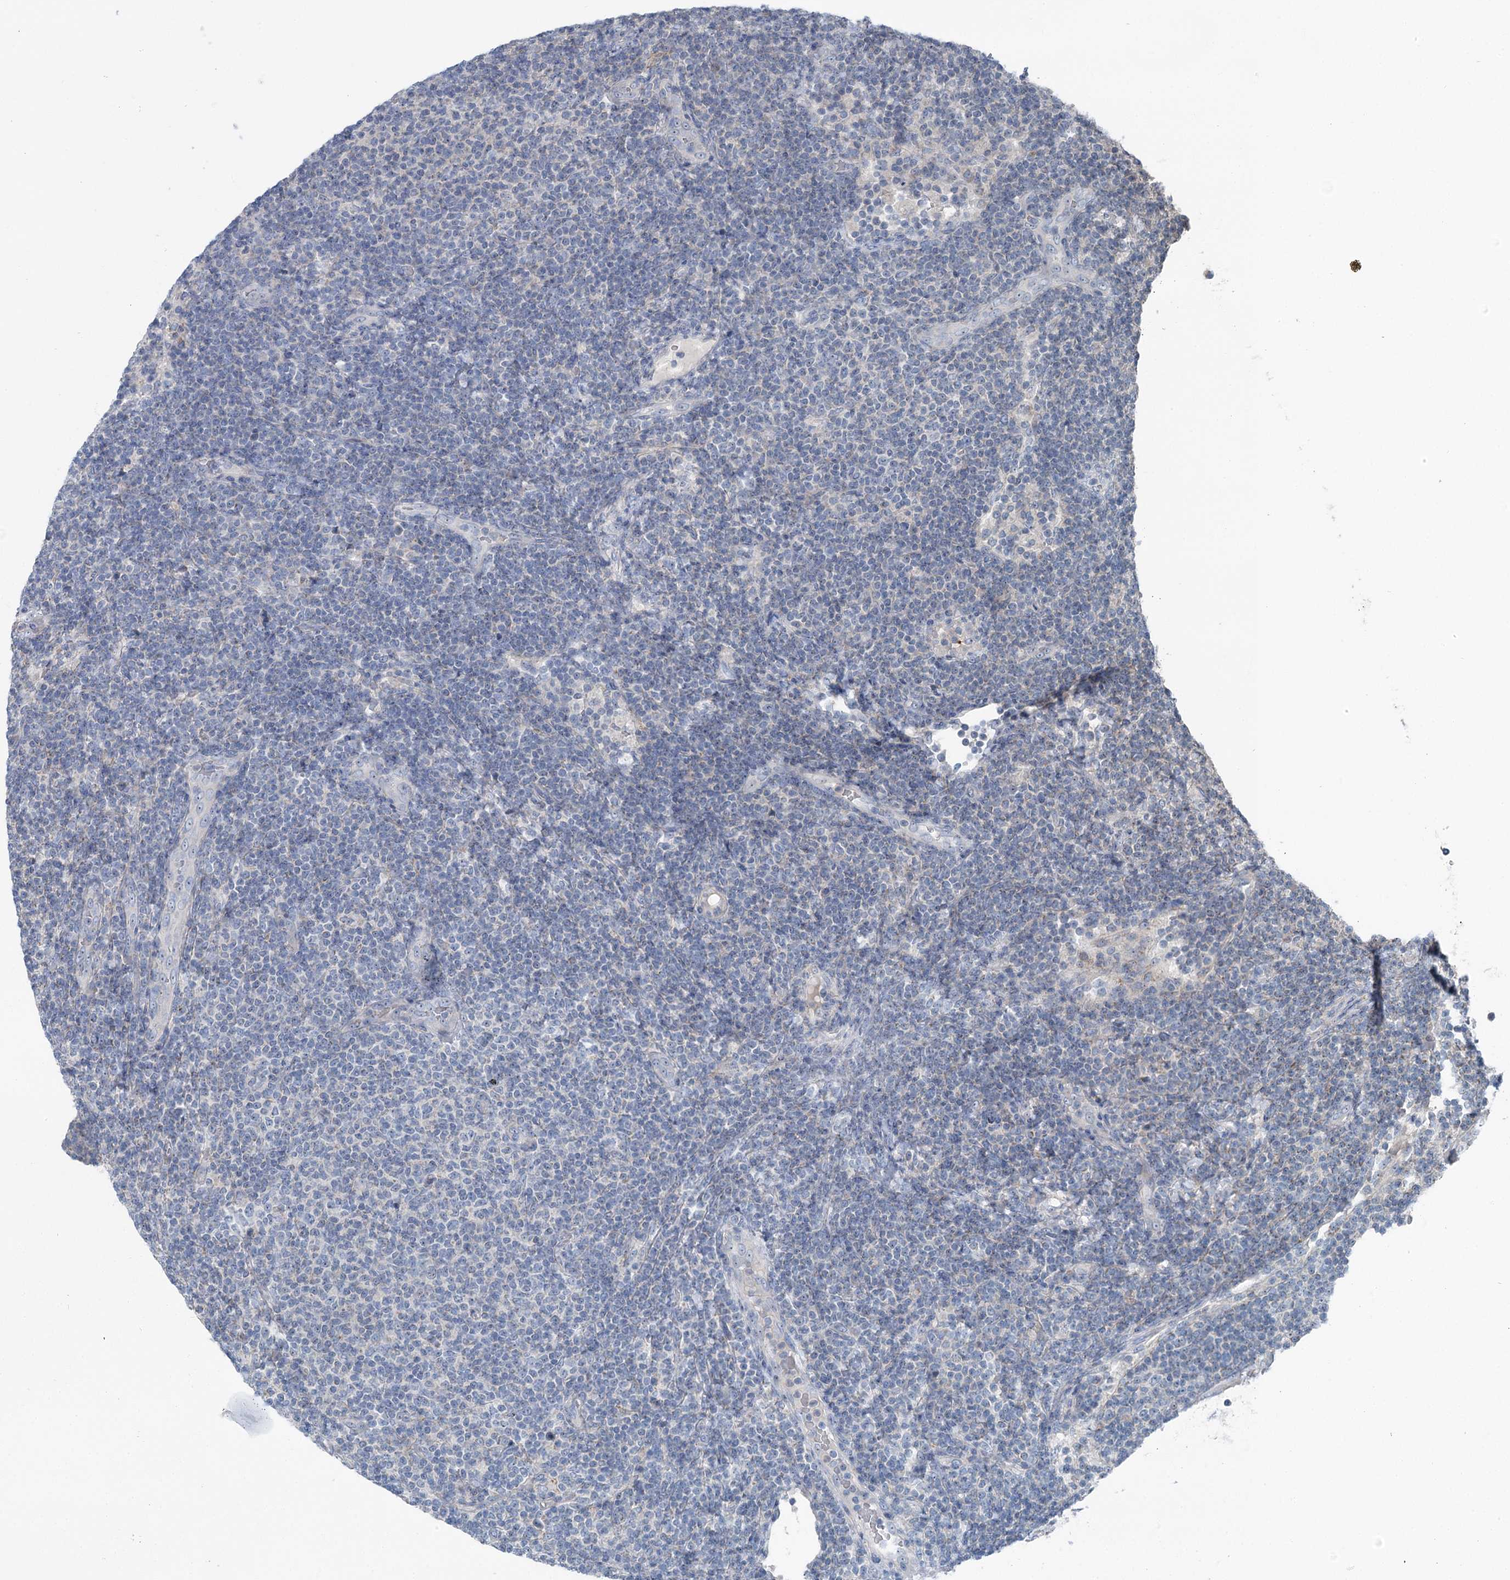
{"staining": {"intensity": "negative", "quantity": "none", "location": "none"}, "tissue": "lymphoma", "cell_type": "Tumor cells", "image_type": "cancer", "snomed": [{"axis": "morphology", "description": "Malignant lymphoma, non-Hodgkin's type, Low grade"}, {"axis": "topography", "description": "Lymph node"}], "caption": "Tumor cells show no significant protein positivity in lymphoma.", "gene": "MARK2", "patient": {"sex": "male", "age": 66}}